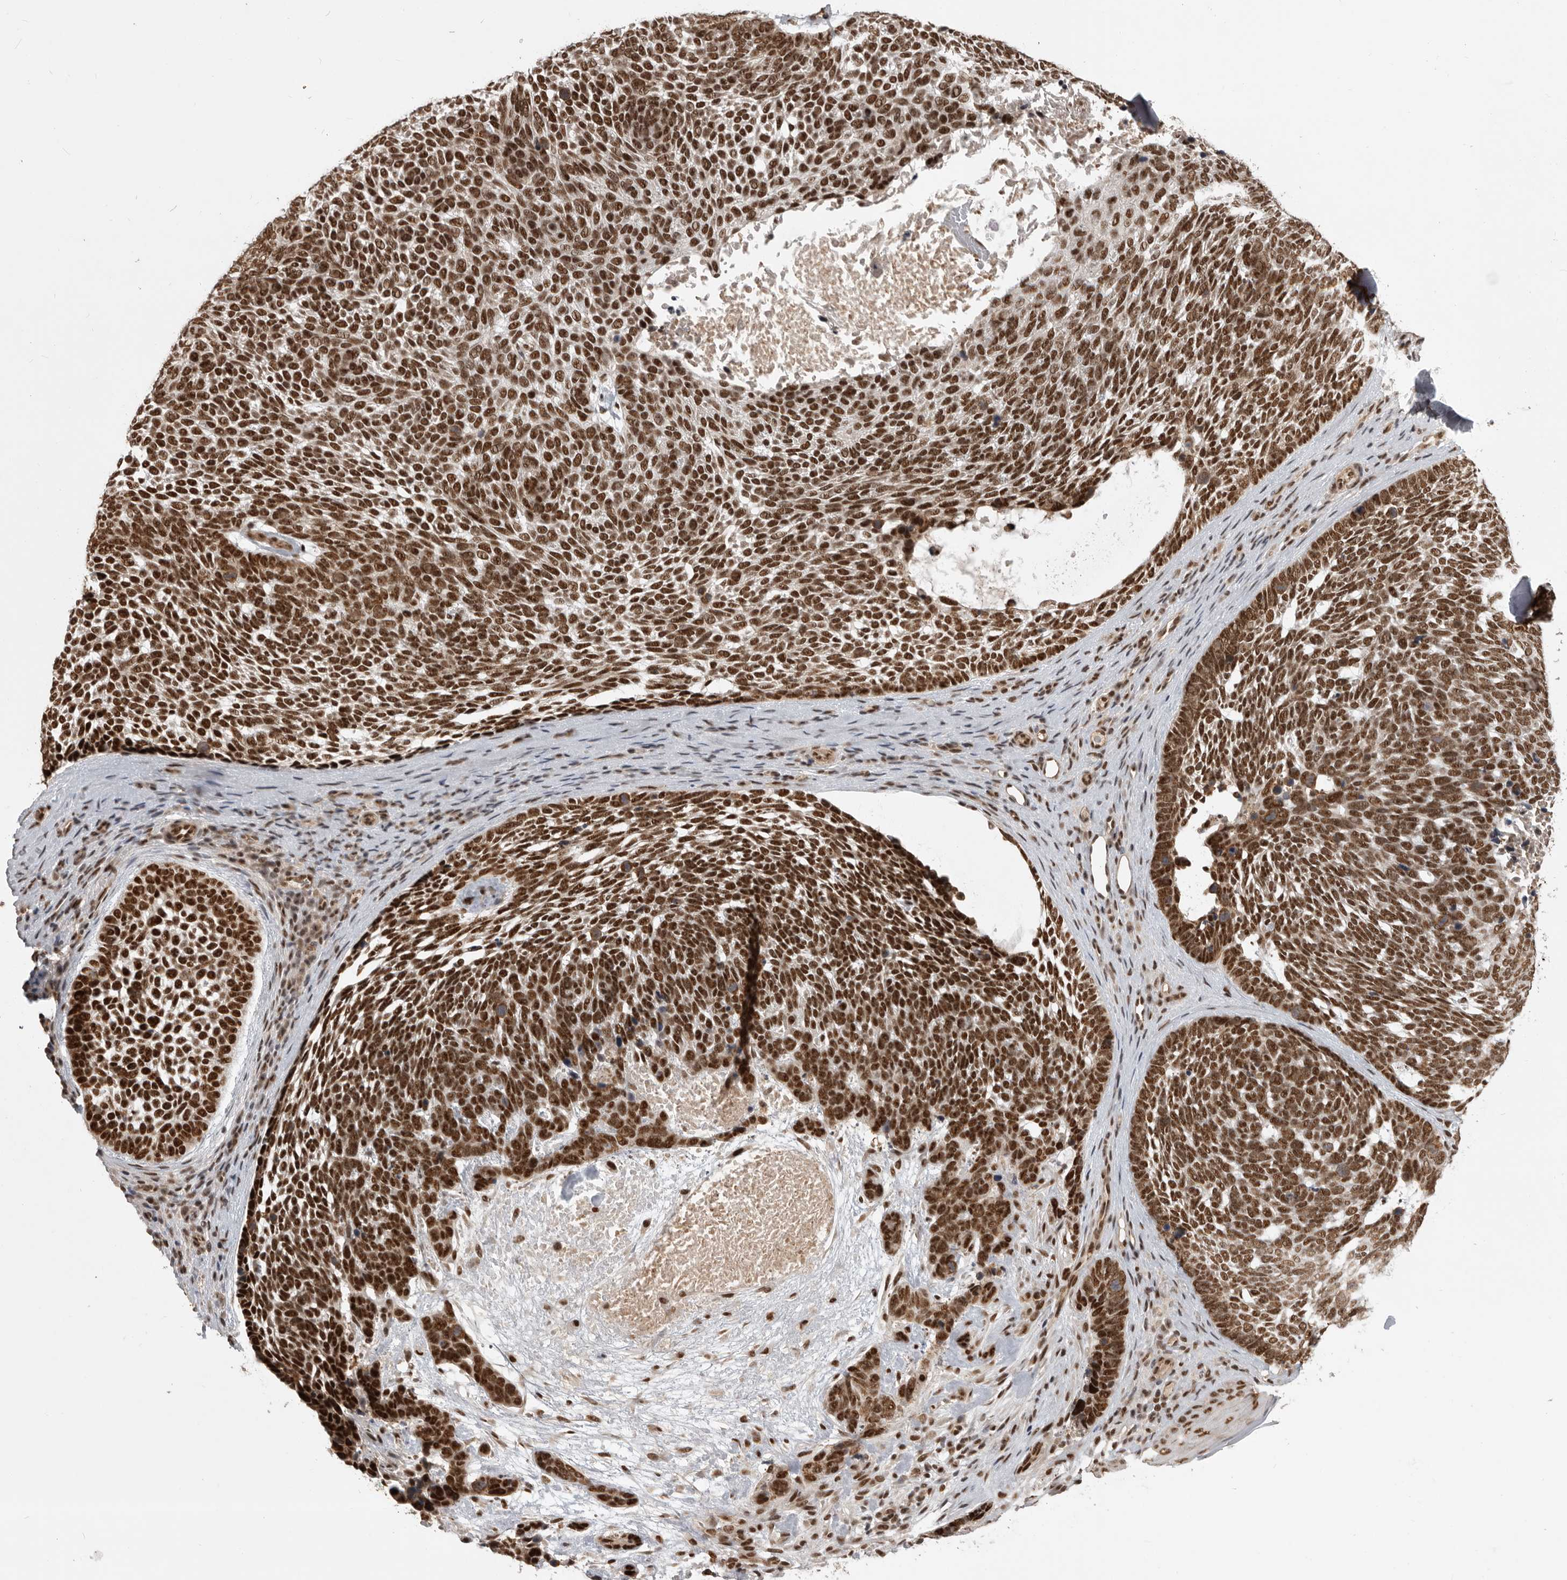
{"staining": {"intensity": "strong", "quantity": ">75%", "location": "nuclear"}, "tissue": "skin cancer", "cell_type": "Tumor cells", "image_type": "cancer", "snomed": [{"axis": "morphology", "description": "Basal cell carcinoma"}, {"axis": "topography", "description": "Skin"}], "caption": "Immunohistochemistry photomicrograph of neoplastic tissue: skin basal cell carcinoma stained using immunohistochemistry (IHC) demonstrates high levels of strong protein expression localized specifically in the nuclear of tumor cells, appearing as a nuclear brown color.", "gene": "CBLL1", "patient": {"sex": "female", "age": 85}}